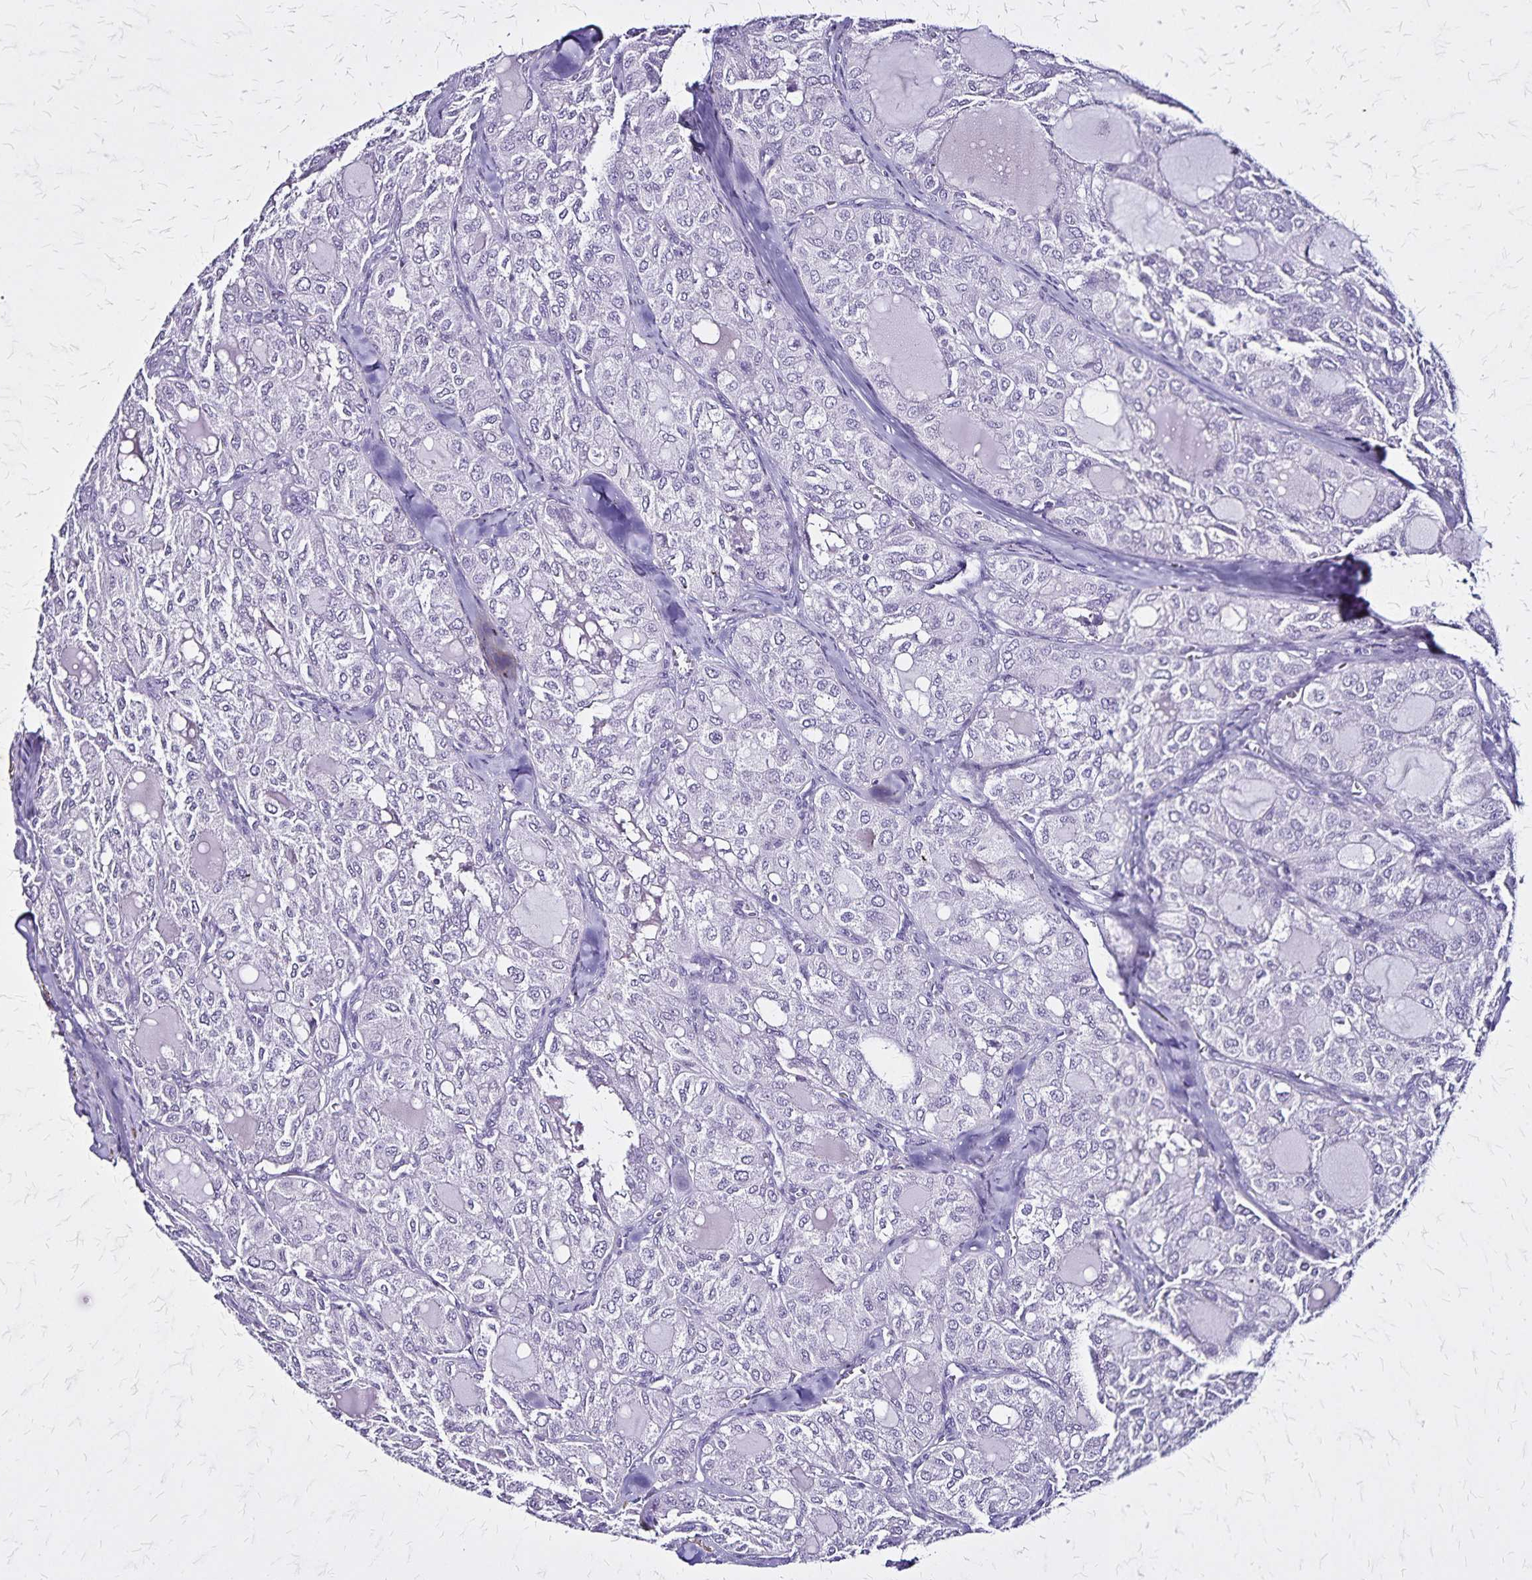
{"staining": {"intensity": "negative", "quantity": "none", "location": "none"}, "tissue": "thyroid cancer", "cell_type": "Tumor cells", "image_type": "cancer", "snomed": [{"axis": "morphology", "description": "Follicular adenoma carcinoma, NOS"}, {"axis": "topography", "description": "Thyroid gland"}], "caption": "This is a photomicrograph of immunohistochemistry staining of thyroid cancer, which shows no expression in tumor cells.", "gene": "KRT2", "patient": {"sex": "male", "age": 75}}